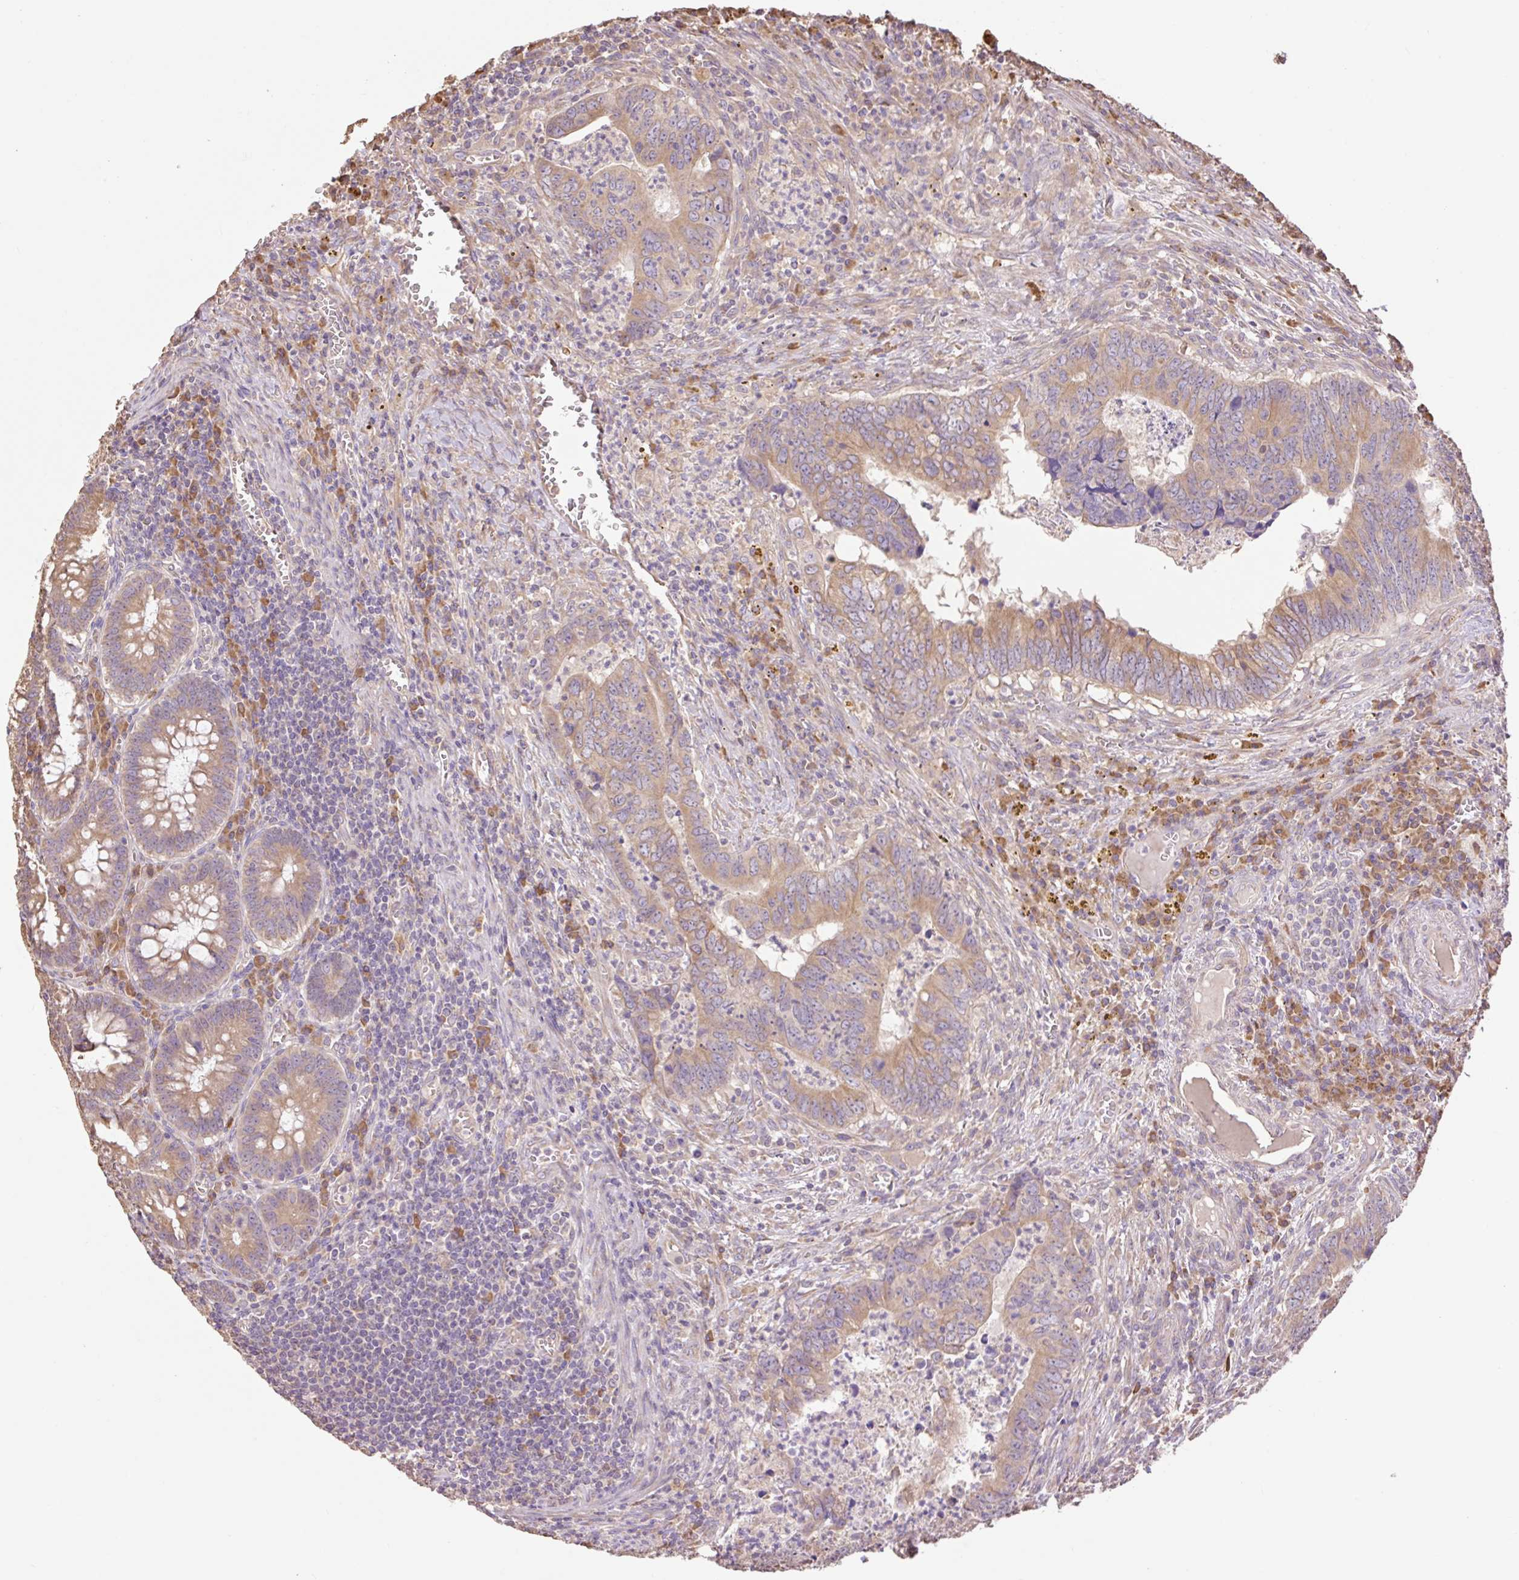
{"staining": {"intensity": "moderate", "quantity": "25%-75%", "location": "cytoplasmic/membranous"}, "tissue": "colorectal cancer", "cell_type": "Tumor cells", "image_type": "cancer", "snomed": [{"axis": "morphology", "description": "Adenocarcinoma, NOS"}, {"axis": "topography", "description": "Colon"}], "caption": "A micrograph of colorectal cancer (adenocarcinoma) stained for a protein demonstrates moderate cytoplasmic/membranous brown staining in tumor cells.", "gene": "DESI1", "patient": {"sex": "male", "age": 86}}